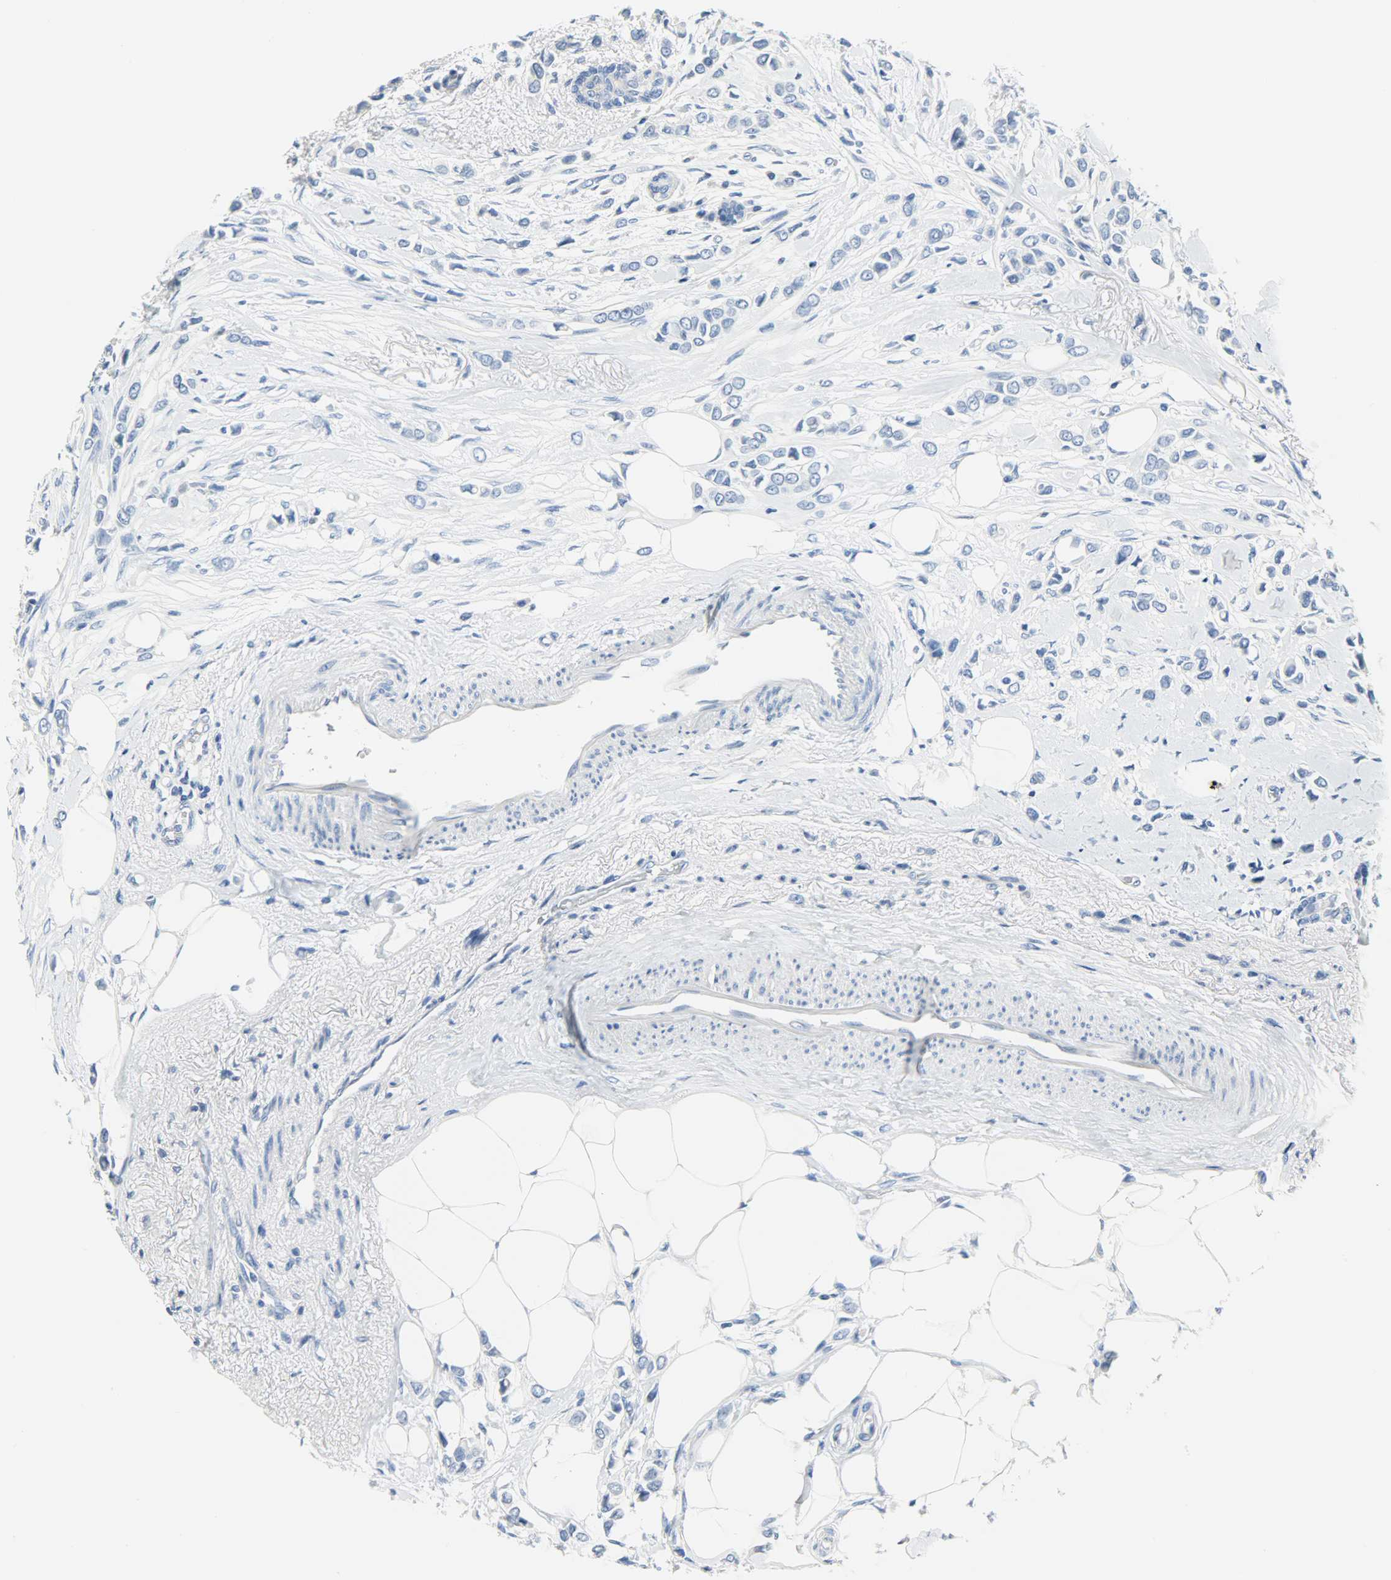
{"staining": {"intensity": "negative", "quantity": "none", "location": "none"}, "tissue": "breast cancer", "cell_type": "Tumor cells", "image_type": "cancer", "snomed": [{"axis": "morphology", "description": "Lobular carcinoma"}, {"axis": "topography", "description": "Breast"}], "caption": "This is an immunohistochemistry image of human lobular carcinoma (breast). There is no positivity in tumor cells.", "gene": "CEBPE", "patient": {"sex": "female", "age": 51}}